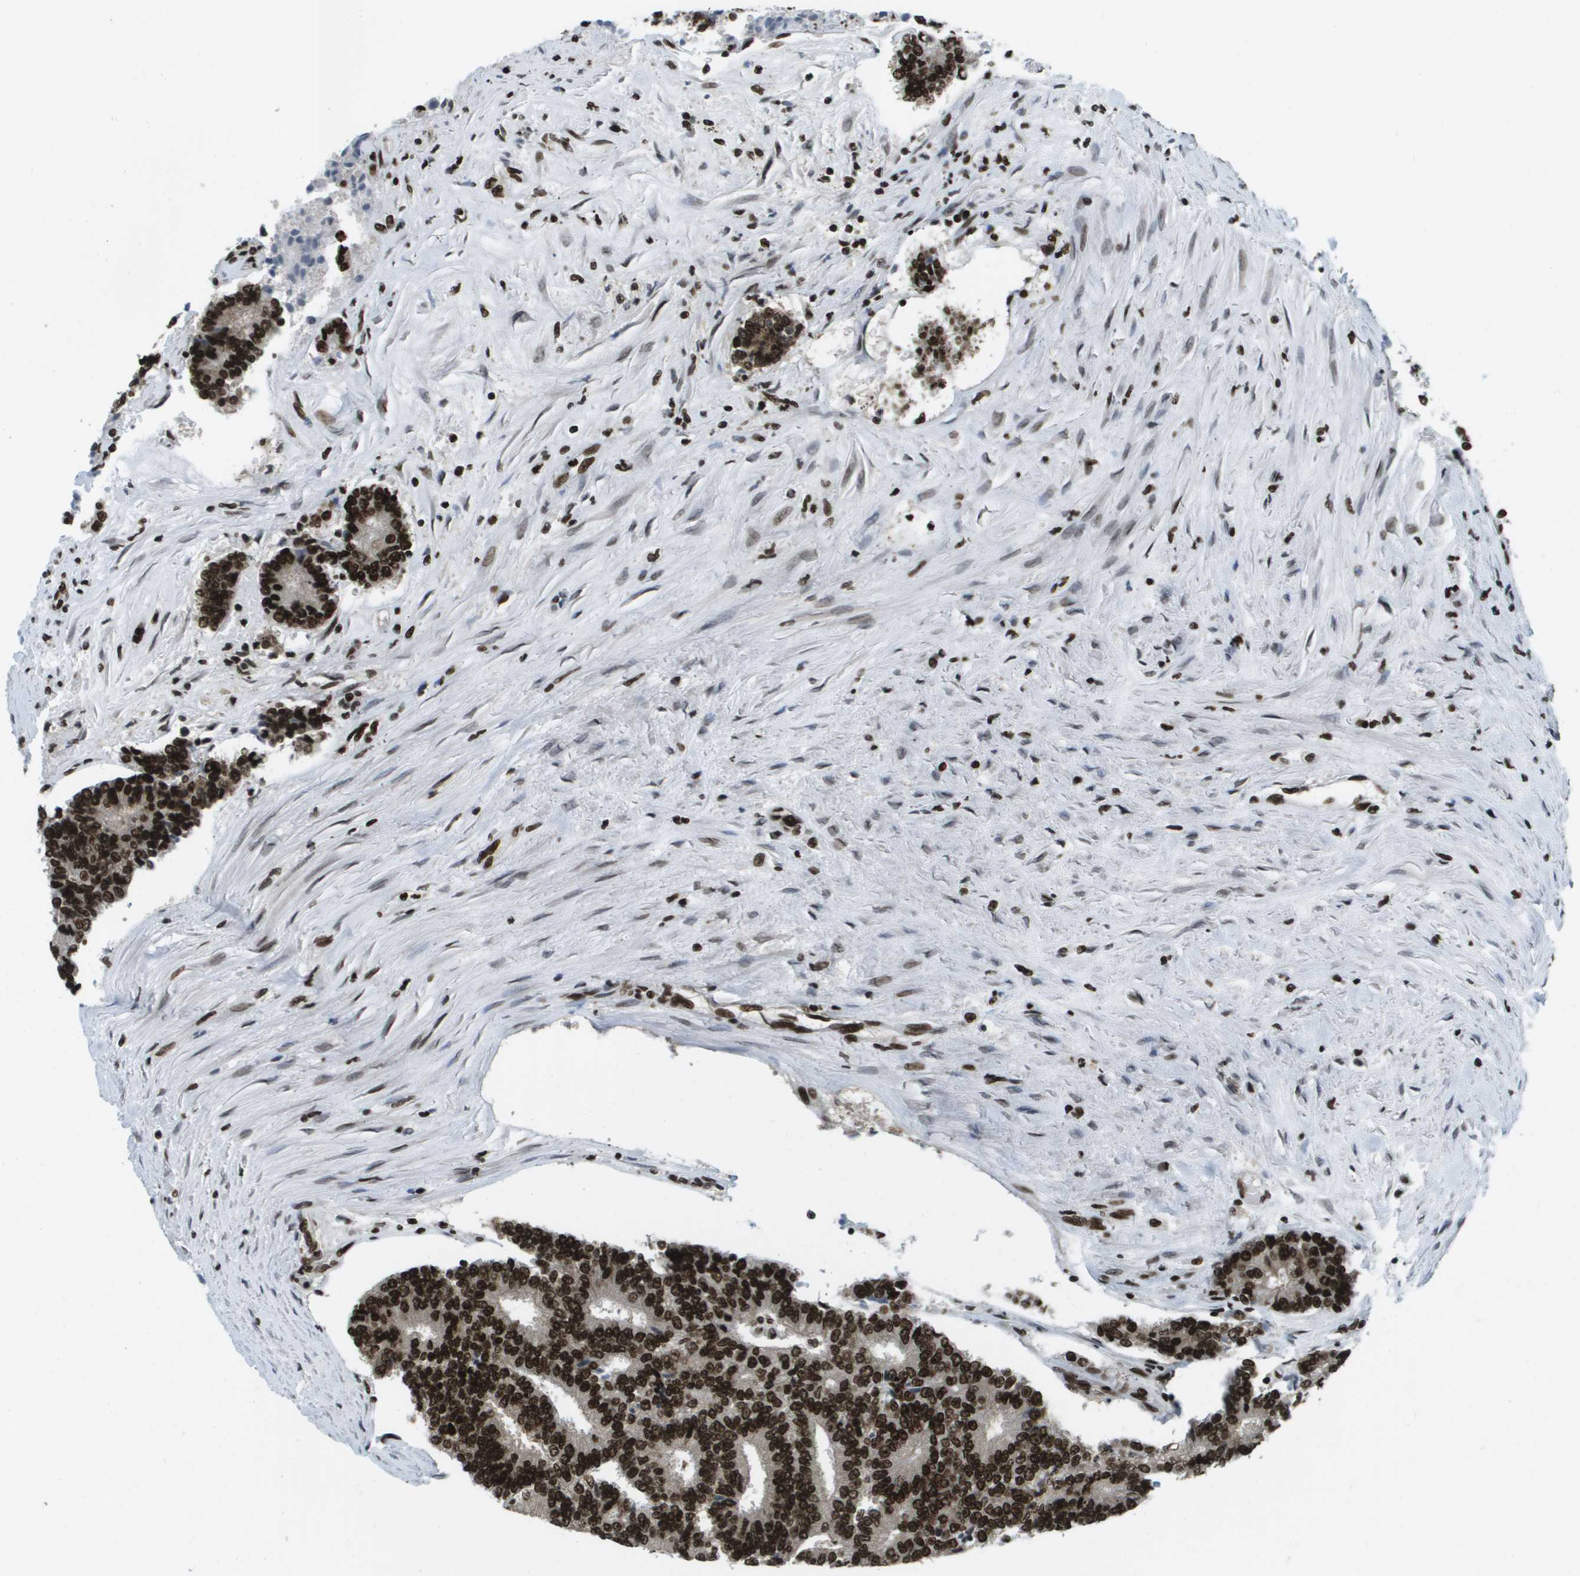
{"staining": {"intensity": "strong", "quantity": ">75%", "location": "nuclear"}, "tissue": "prostate cancer", "cell_type": "Tumor cells", "image_type": "cancer", "snomed": [{"axis": "morphology", "description": "Normal tissue, NOS"}, {"axis": "morphology", "description": "Adenocarcinoma, High grade"}, {"axis": "topography", "description": "Prostate"}, {"axis": "topography", "description": "Seminal veicle"}], "caption": "Immunohistochemical staining of adenocarcinoma (high-grade) (prostate) displays high levels of strong nuclear protein staining in approximately >75% of tumor cells.", "gene": "GLYR1", "patient": {"sex": "male", "age": 55}}